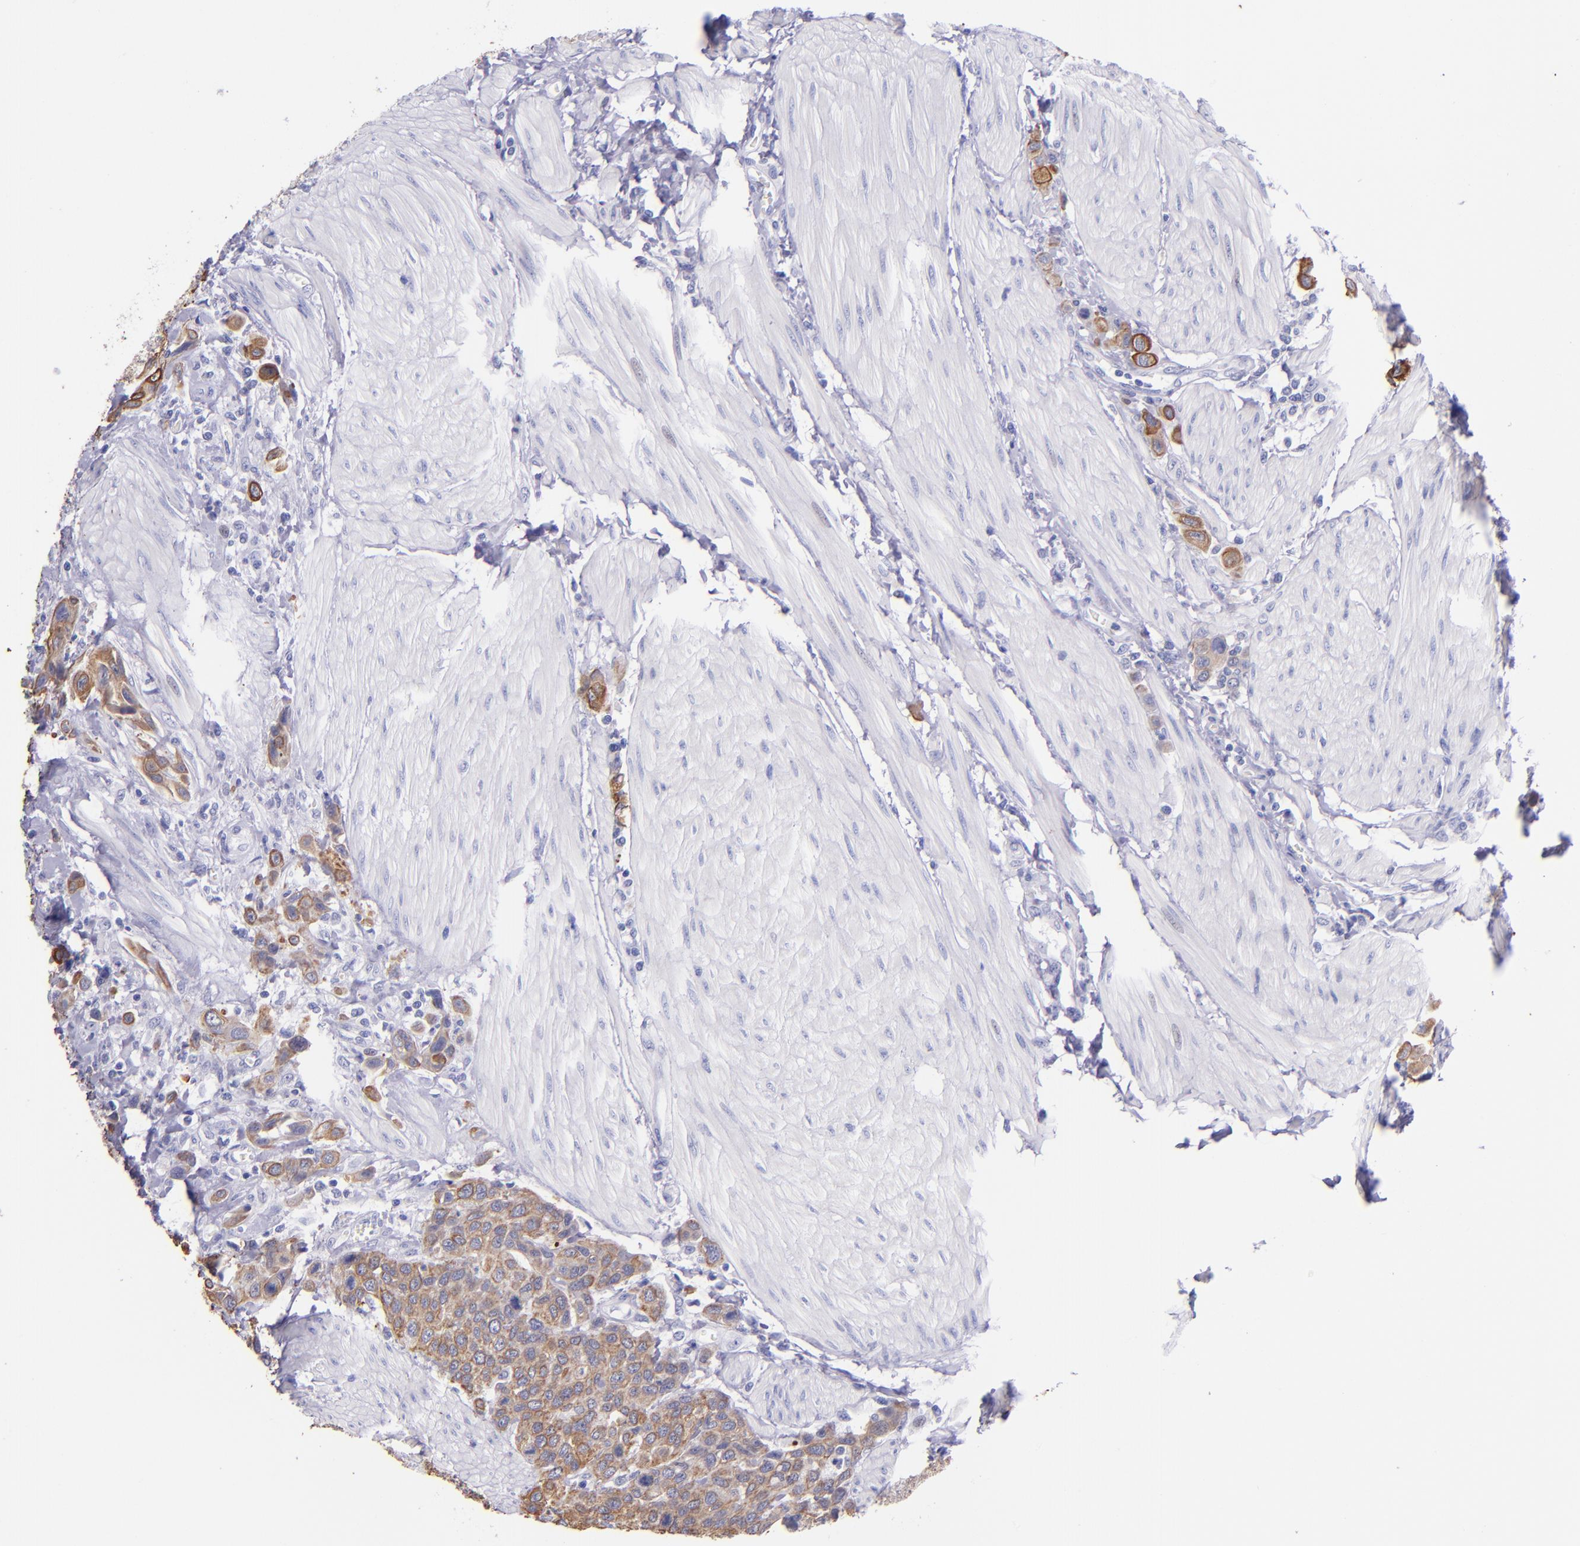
{"staining": {"intensity": "weak", "quantity": ">75%", "location": "cytoplasmic/membranous"}, "tissue": "urothelial cancer", "cell_type": "Tumor cells", "image_type": "cancer", "snomed": [{"axis": "morphology", "description": "Urothelial carcinoma, High grade"}, {"axis": "topography", "description": "Urinary bladder"}], "caption": "The histopathology image exhibits staining of urothelial cancer, revealing weak cytoplasmic/membranous protein staining (brown color) within tumor cells.", "gene": "KRT4", "patient": {"sex": "male", "age": 50}}